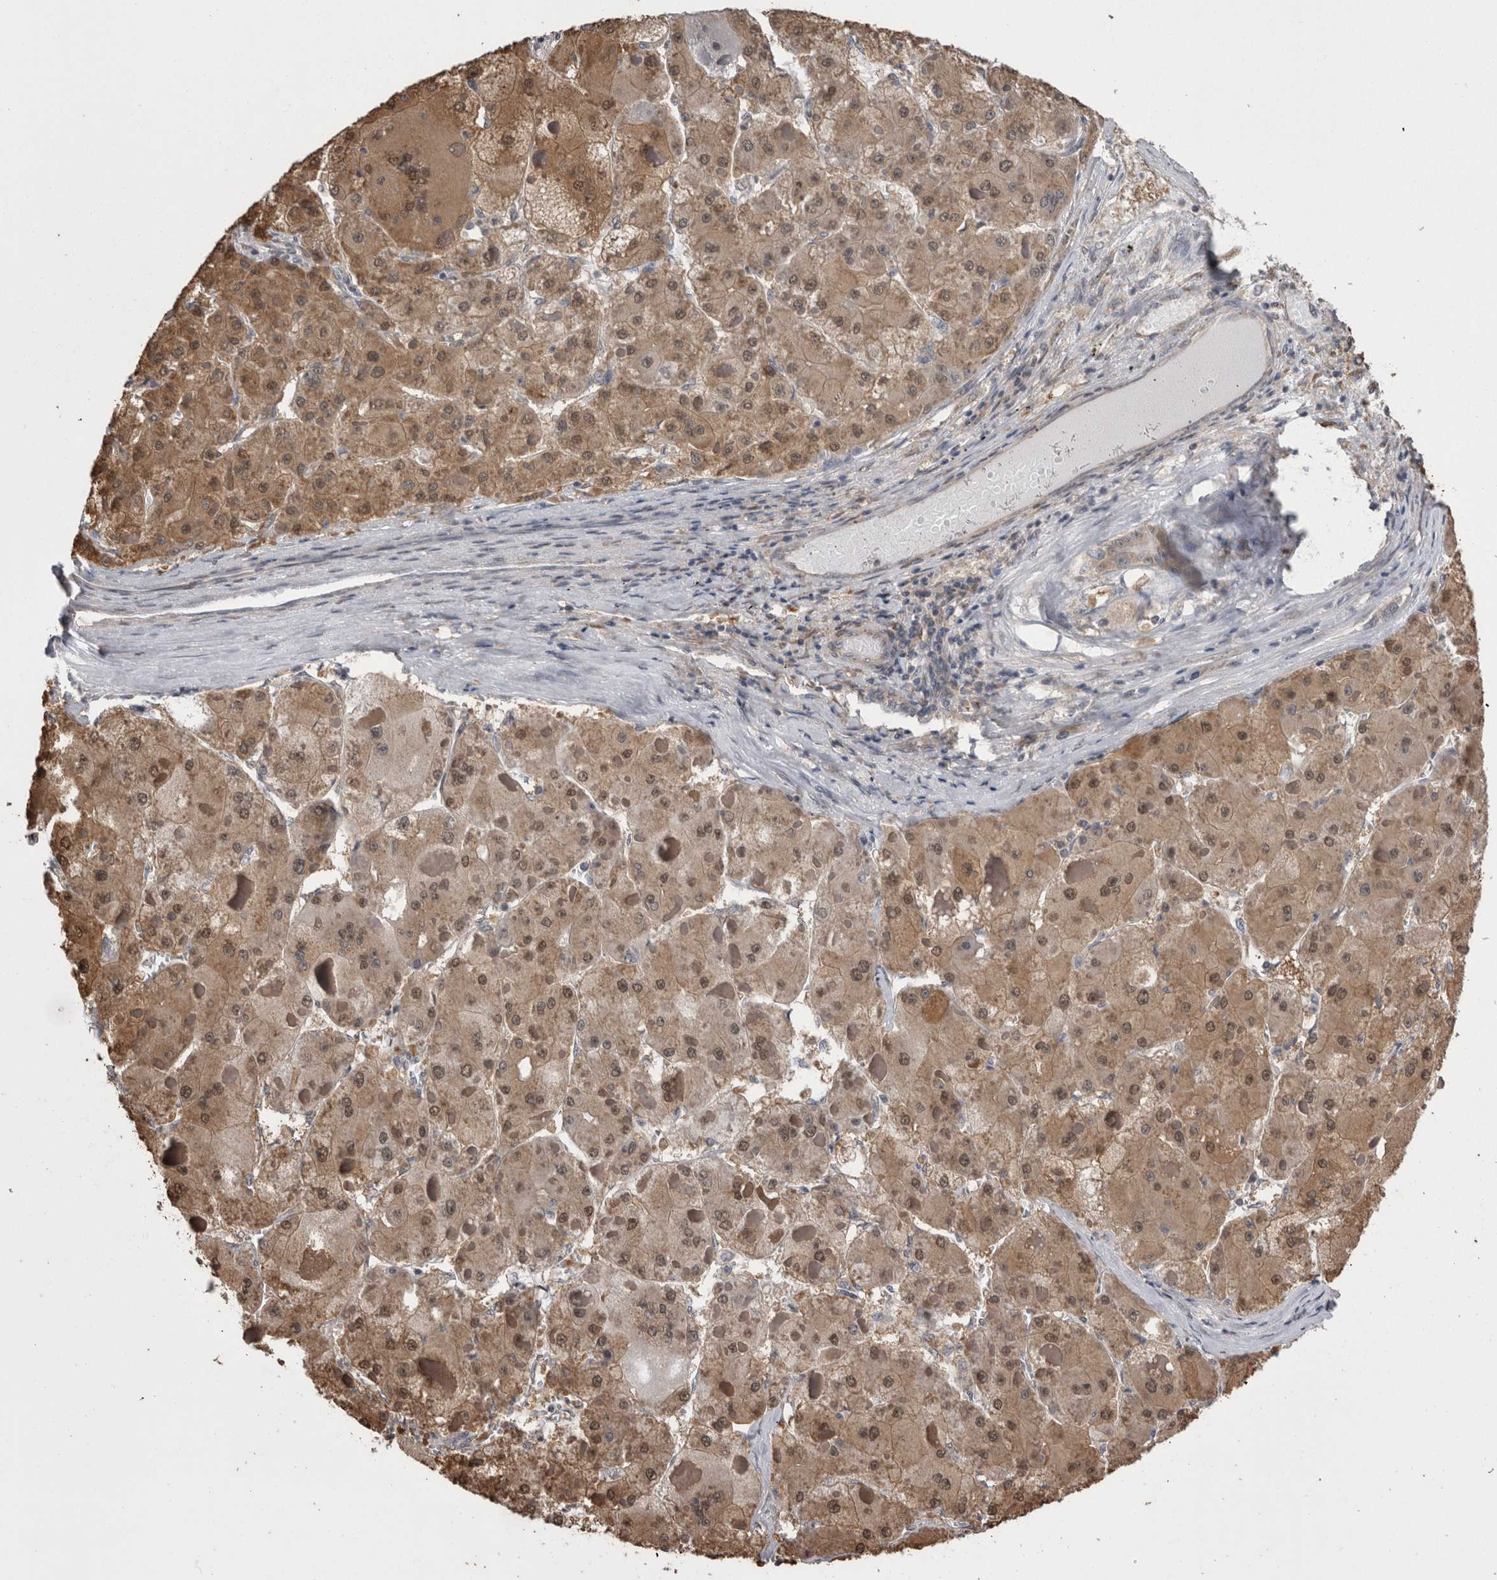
{"staining": {"intensity": "moderate", "quantity": ">75%", "location": "cytoplasmic/membranous"}, "tissue": "liver cancer", "cell_type": "Tumor cells", "image_type": "cancer", "snomed": [{"axis": "morphology", "description": "Carcinoma, Hepatocellular, NOS"}, {"axis": "topography", "description": "Liver"}], "caption": "Protein staining shows moderate cytoplasmic/membranous expression in approximately >75% of tumor cells in liver hepatocellular carcinoma. The protein is stained brown, and the nuclei are stained in blue (DAB IHC with brightfield microscopy, high magnification).", "gene": "DDX6", "patient": {"sex": "female", "age": 73}}